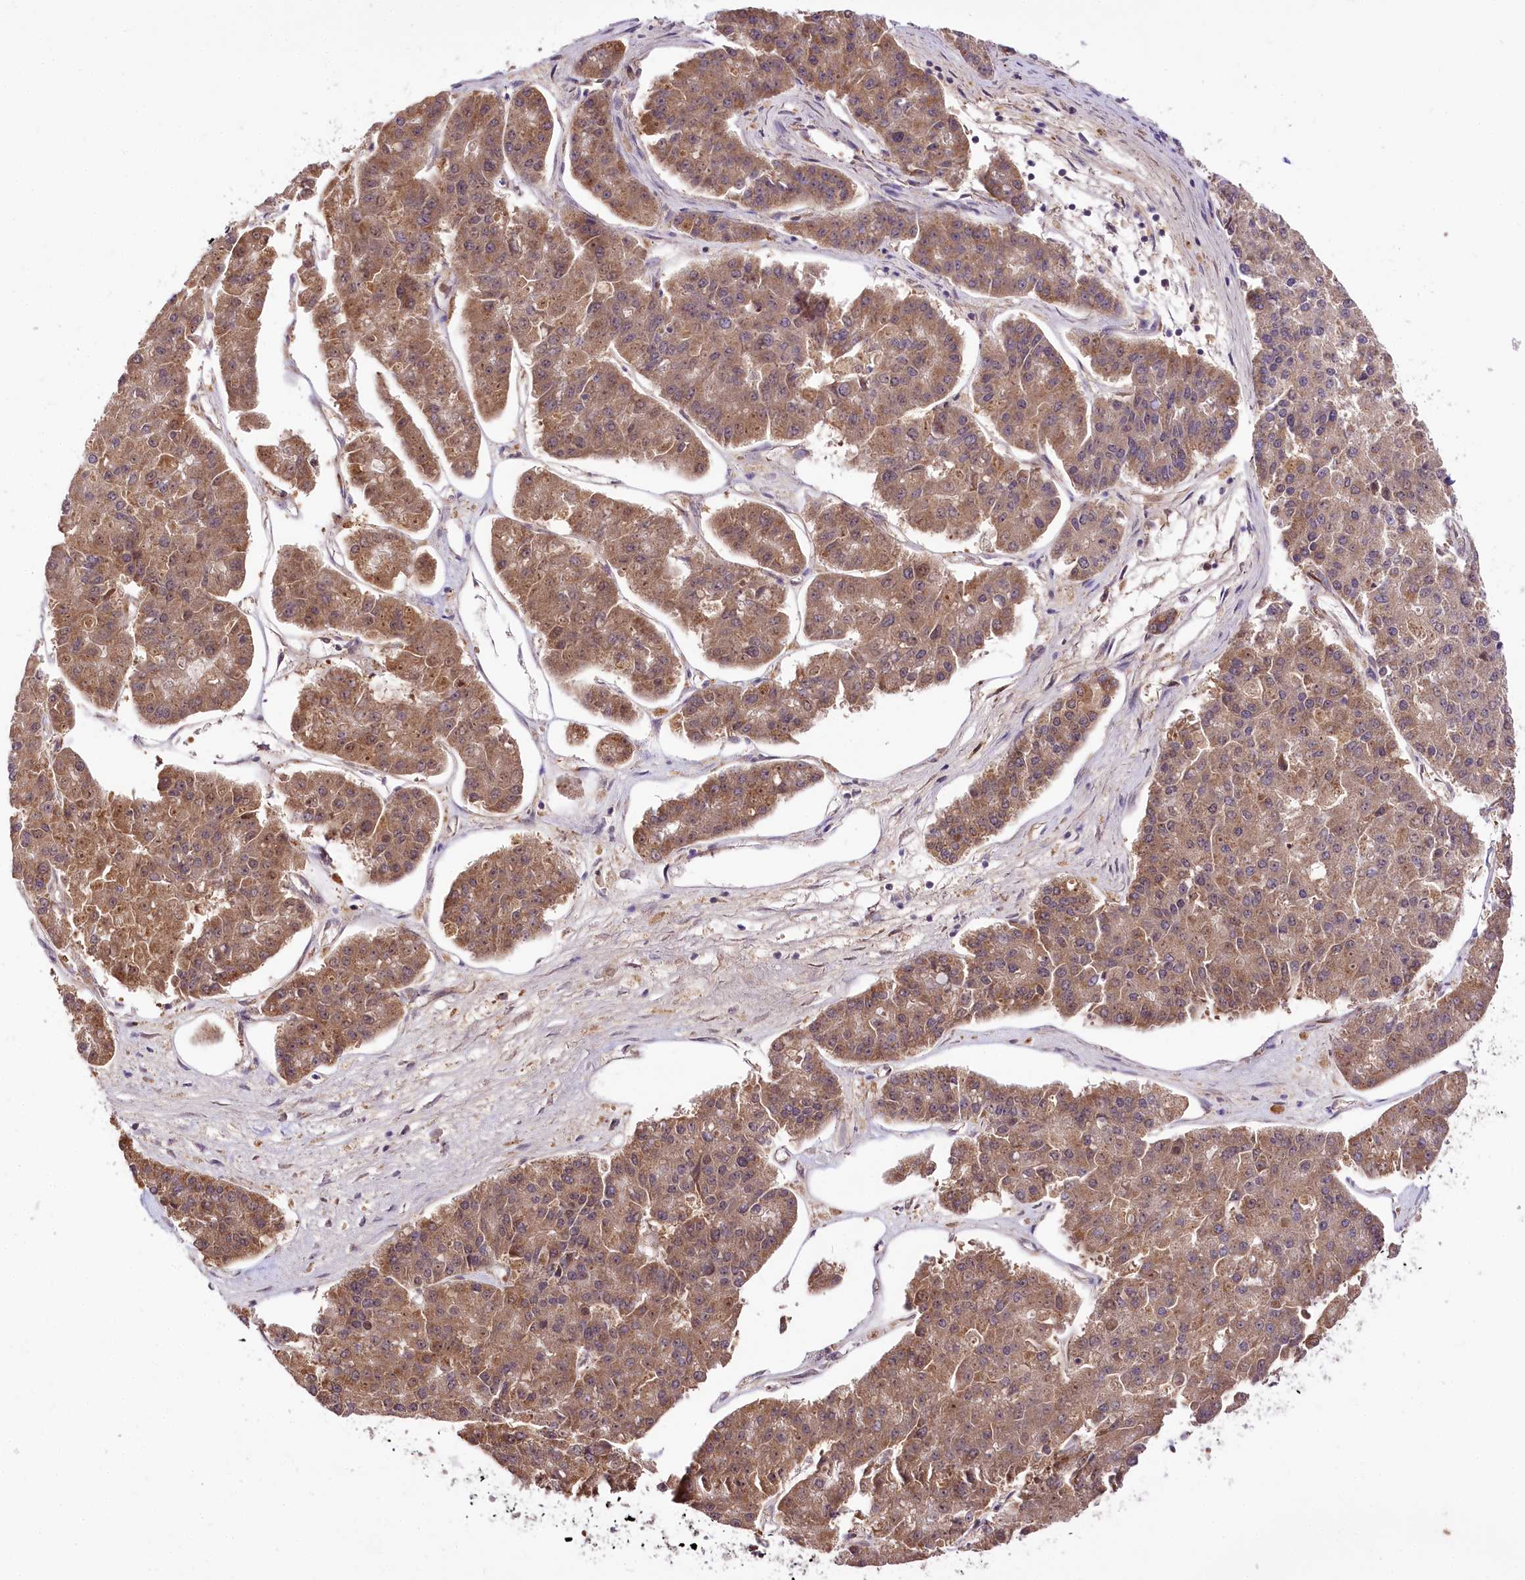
{"staining": {"intensity": "moderate", "quantity": ">75%", "location": "cytoplasmic/membranous,nuclear"}, "tissue": "pancreatic cancer", "cell_type": "Tumor cells", "image_type": "cancer", "snomed": [{"axis": "morphology", "description": "Adenocarcinoma, NOS"}, {"axis": "topography", "description": "Pancreas"}], "caption": "Pancreatic cancer stained with DAB immunohistochemistry (IHC) shows medium levels of moderate cytoplasmic/membranous and nuclear expression in approximately >75% of tumor cells.", "gene": "GNL3L", "patient": {"sex": "male", "age": 50}}